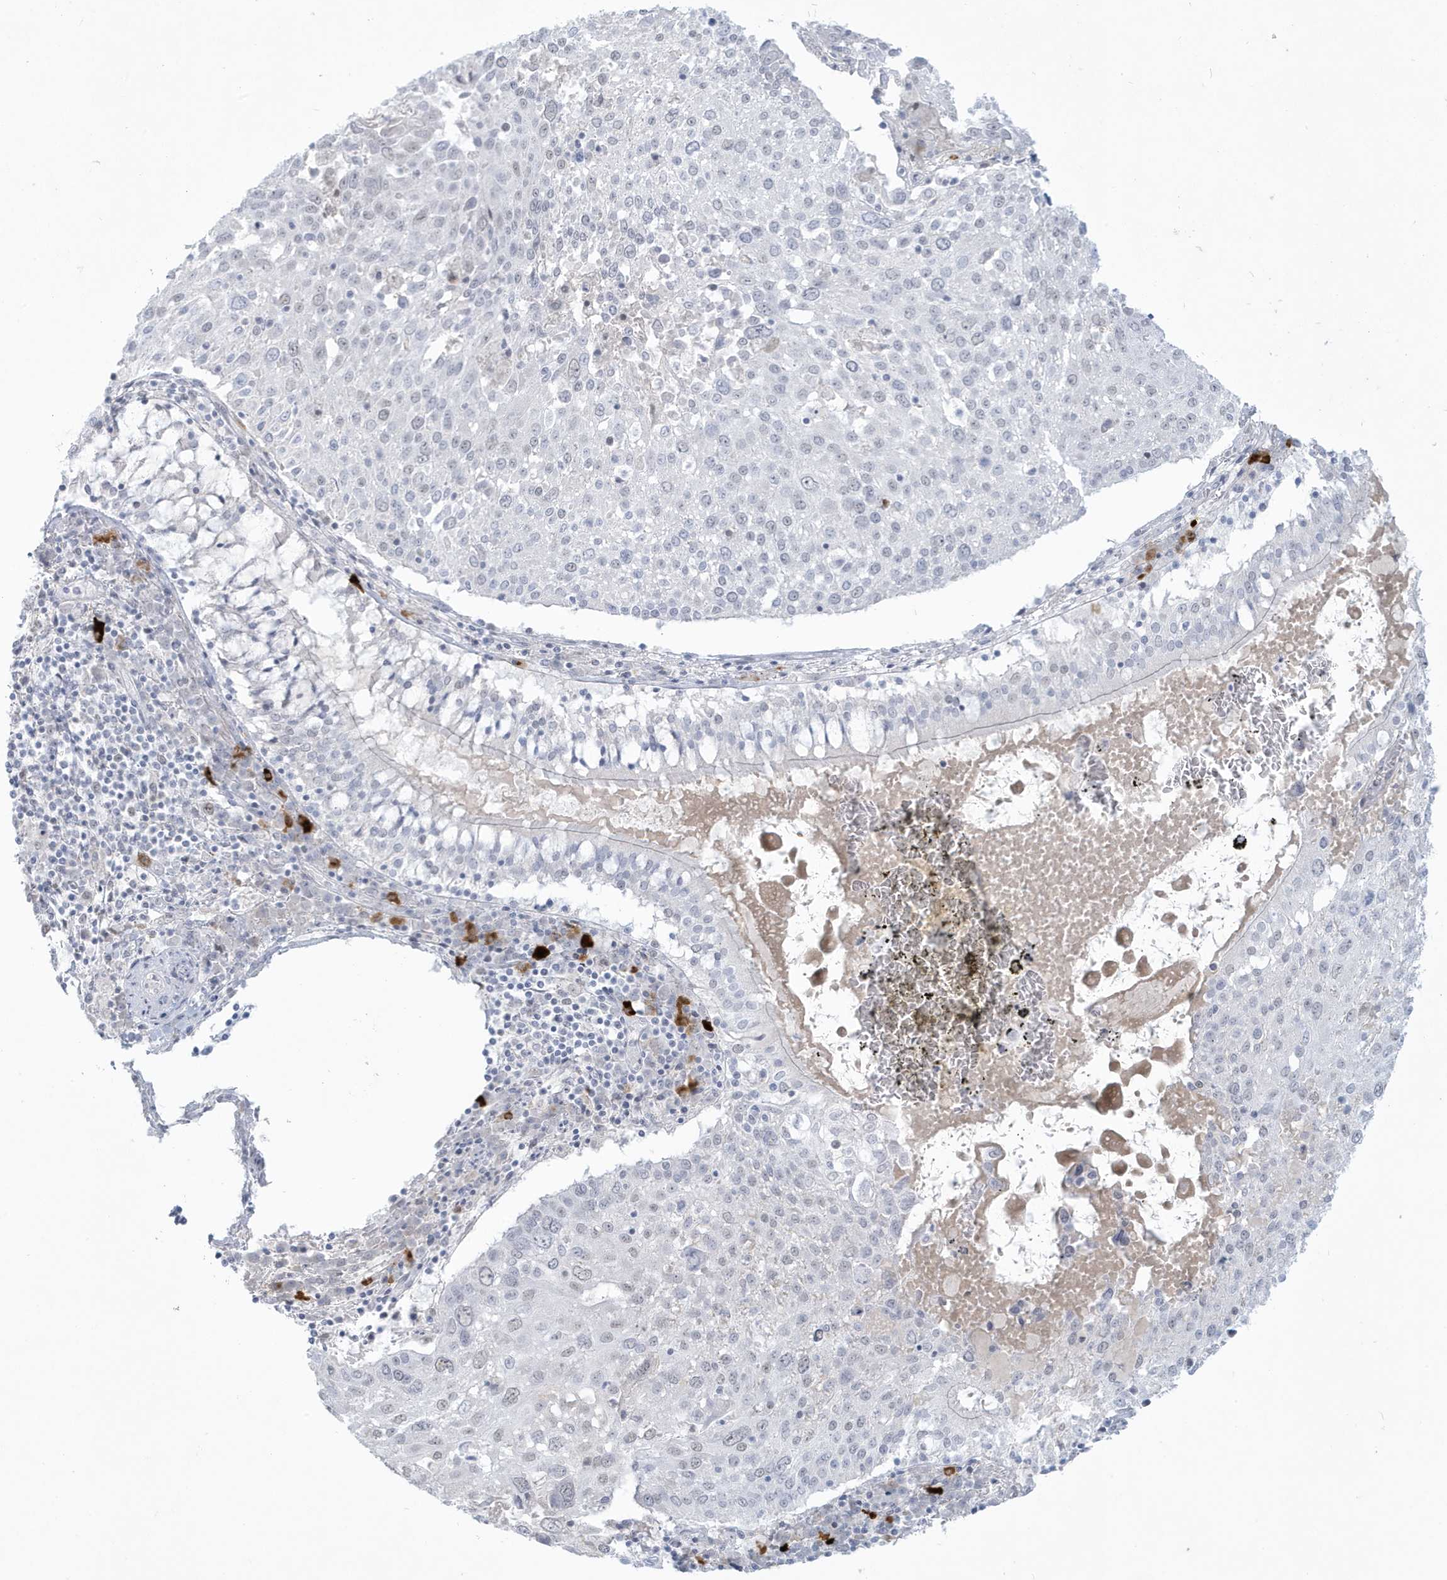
{"staining": {"intensity": "negative", "quantity": "none", "location": "none"}, "tissue": "lung cancer", "cell_type": "Tumor cells", "image_type": "cancer", "snomed": [{"axis": "morphology", "description": "Squamous cell carcinoma, NOS"}, {"axis": "topography", "description": "Lung"}], "caption": "A micrograph of human lung cancer is negative for staining in tumor cells.", "gene": "HERC6", "patient": {"sex": "male", "age": 65}}